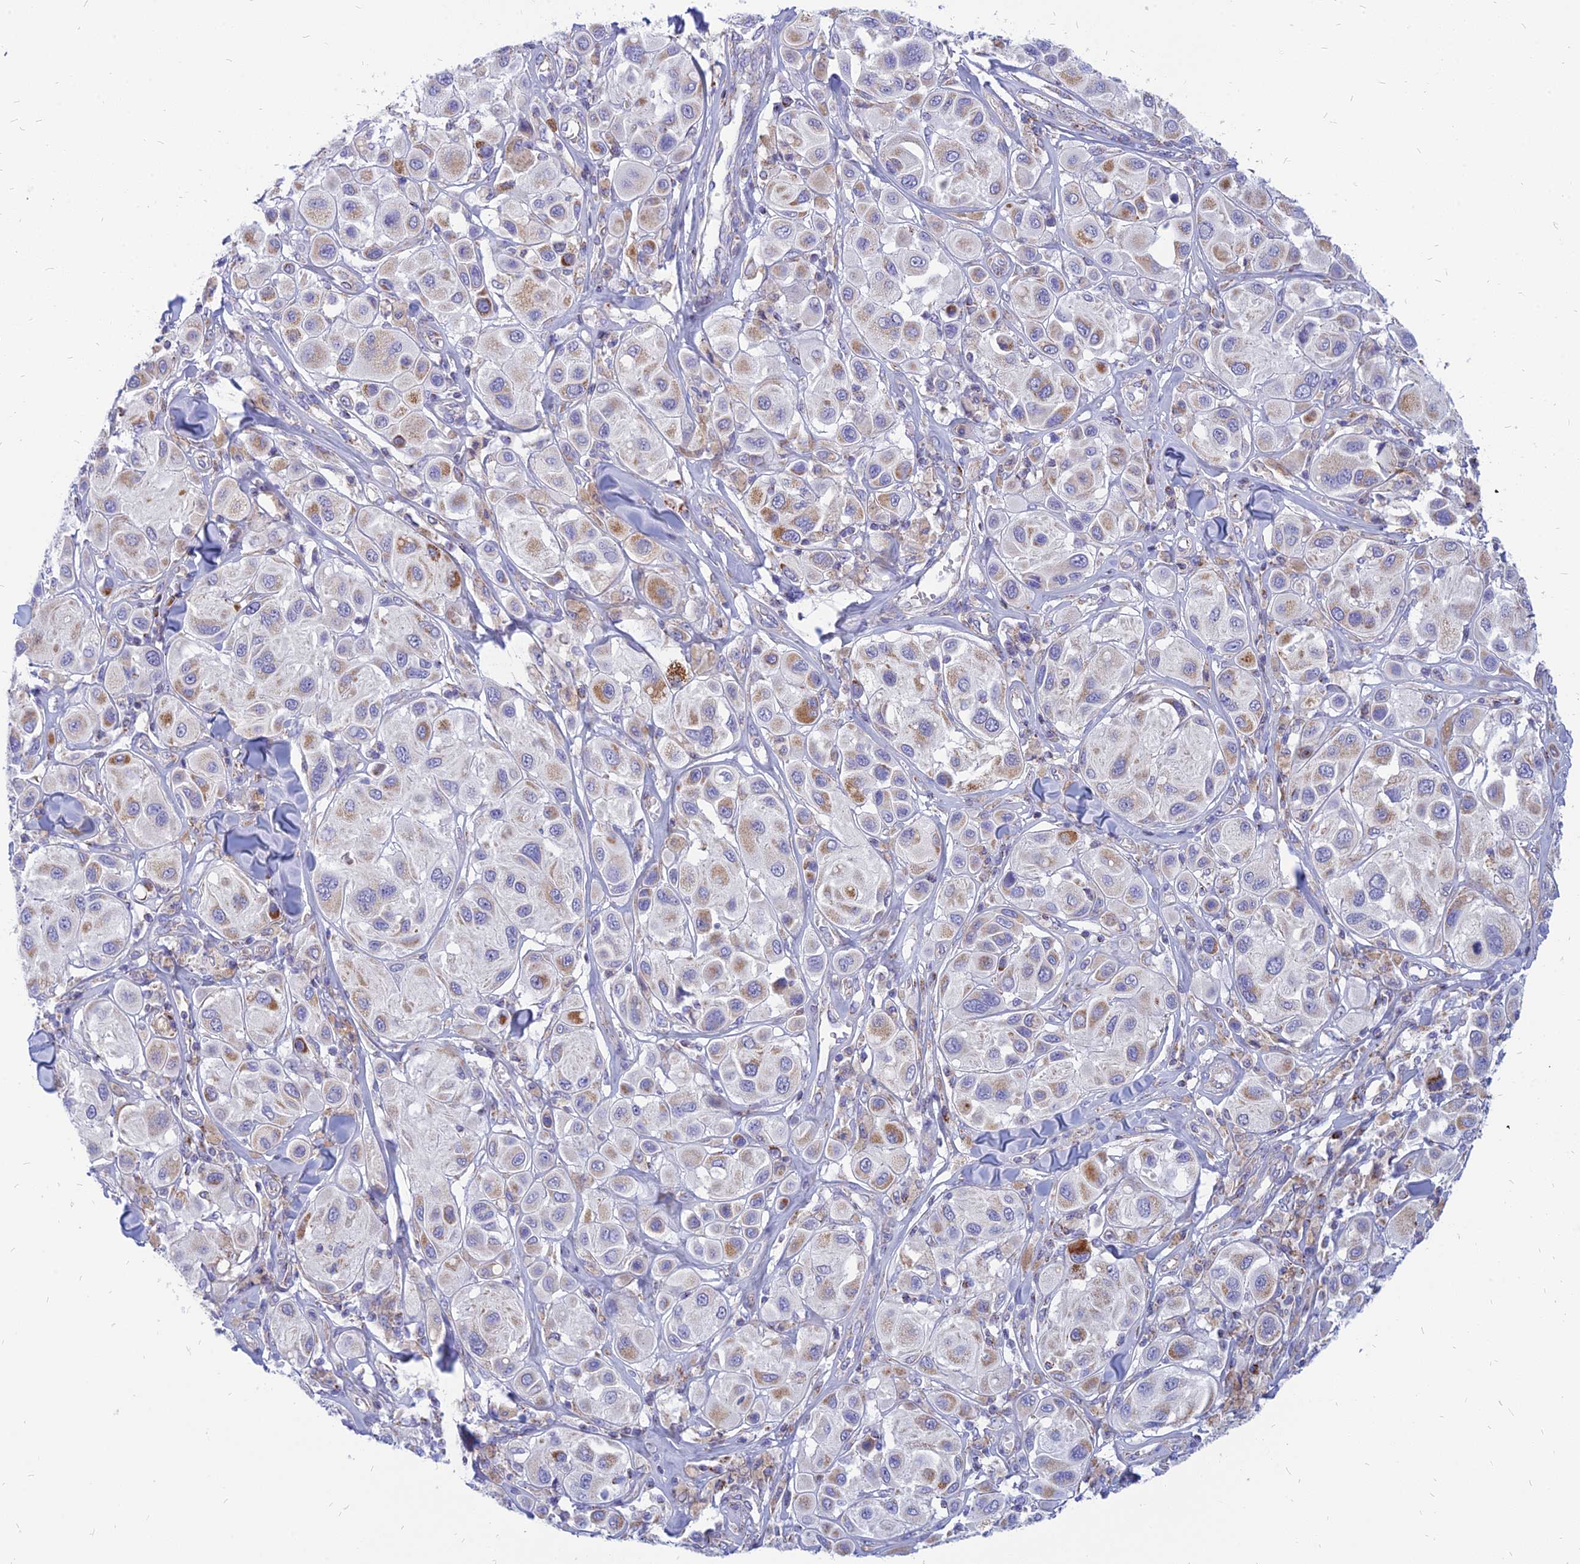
{"staining": {"intensity": "moderate", "quantity": "<25%", "location": "cytoplasmic/membranous"}, "tissue": "melanoma", "cell_type": "Tumor cells", "image_type": "cancer", "snomed": [{"axis": "morphology", "description": "Malignant melanoma, Metastatic site"}, {"axis": "topography", "description": "Skin"}], "caption": "Brown immunohistochemical staining in human melanoma reveals moderate cytoplasmic/membranous positivity in approximately <25% of tumor cells. Nuclei are stained in blue.", "gene": "PACC1", "patient": {"sex": "male", "age": 41}}